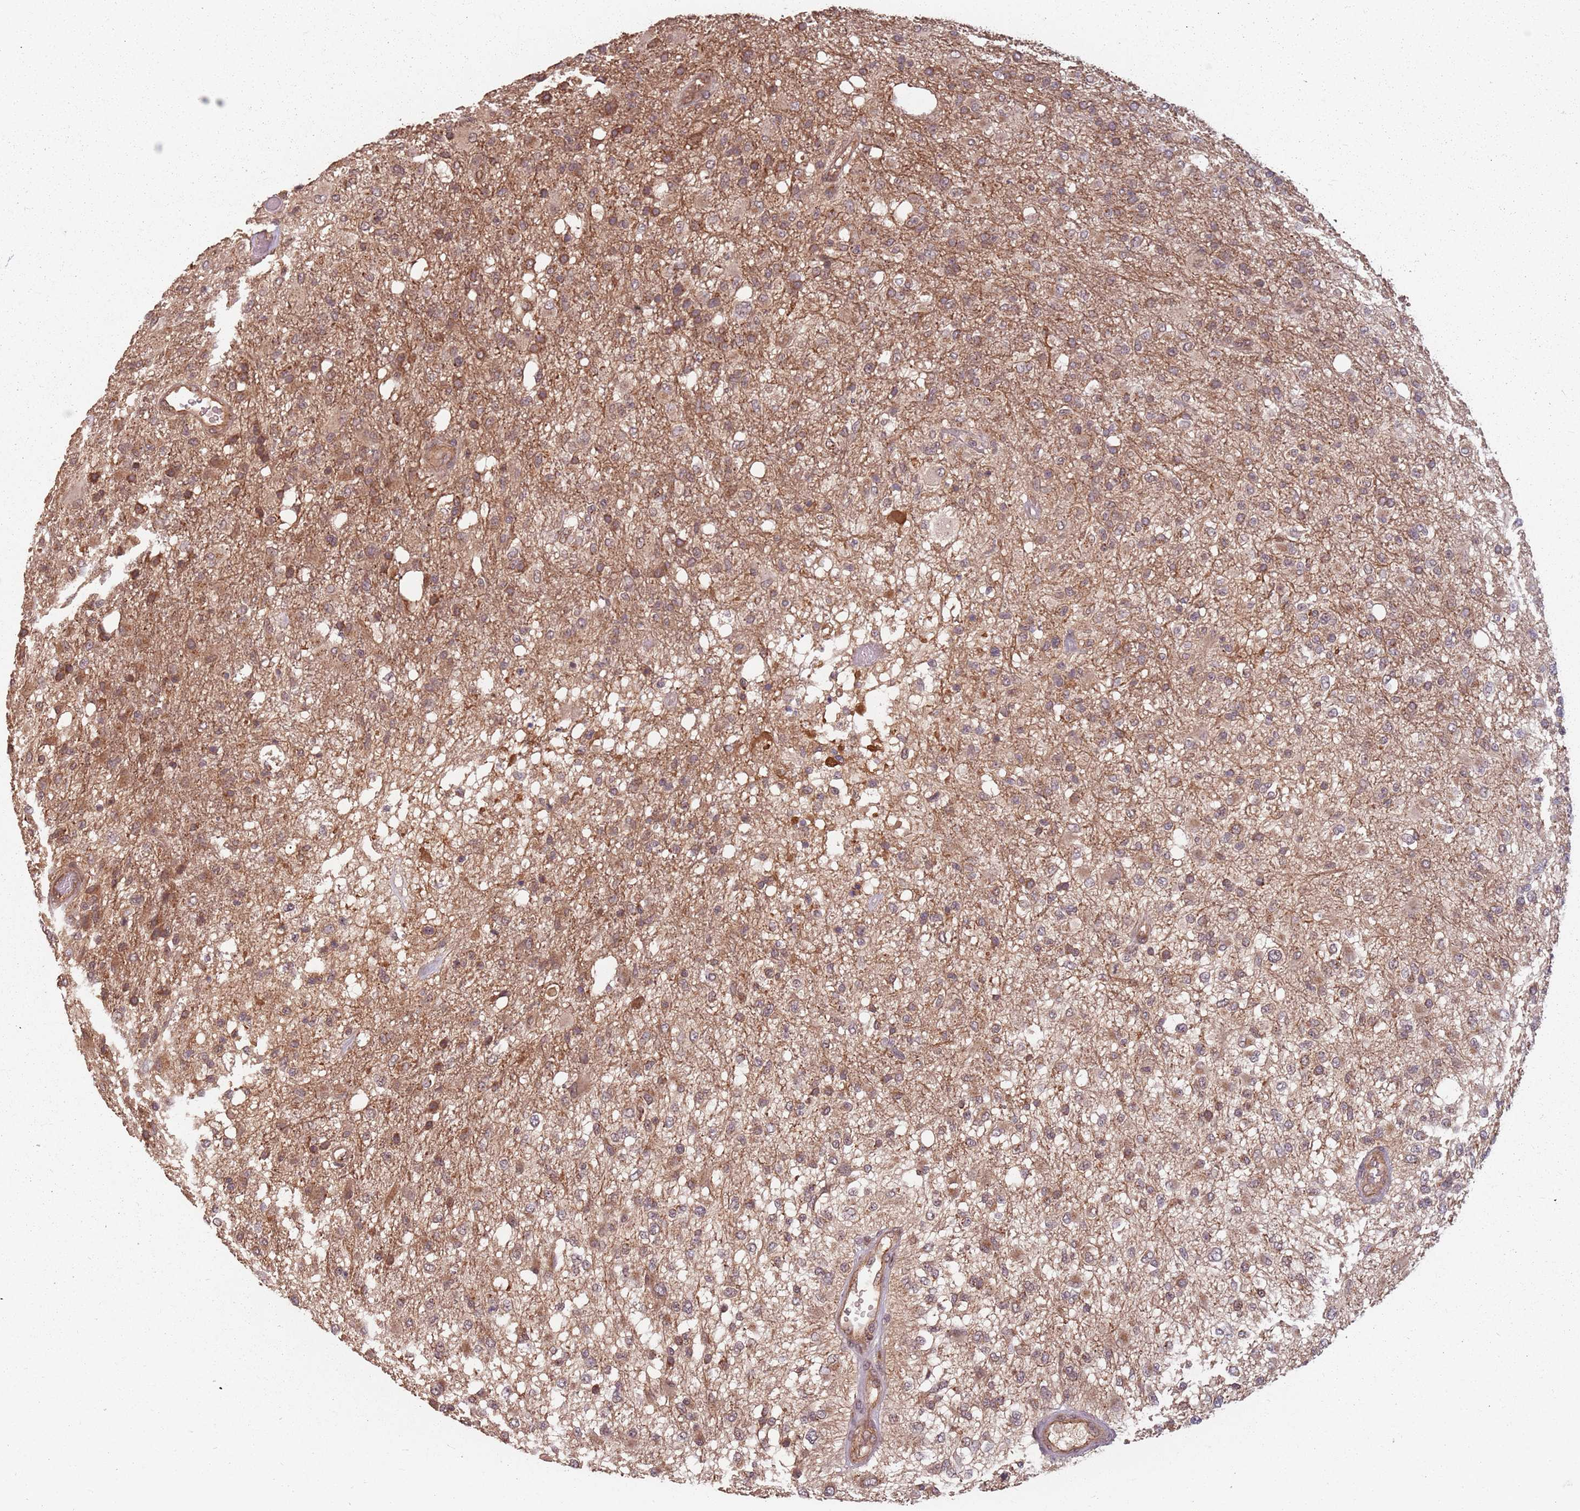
{"staining": {"intensity": "moderate", "quantity": ">75%", "location": "cytoplasmic/membranous"}, "tissue": "glioma", "cell_type": "Tumor cells", "image_type": "cancer", "snomed": [{"axis": "morphology", "description": "Glioma, malignant, High grade"}, {"axis": "topography", "description": "Brain"}], "caption": "Glioma was stained to show a protein in brown. There is medium levels of moderate cytoplasmic/membranous positivity in about >75% of tumor cells. (IHC, brightfield microscopy, high magnification).", "gene": "C3orf14", "patient": {"sex": "female", "age": 74}}